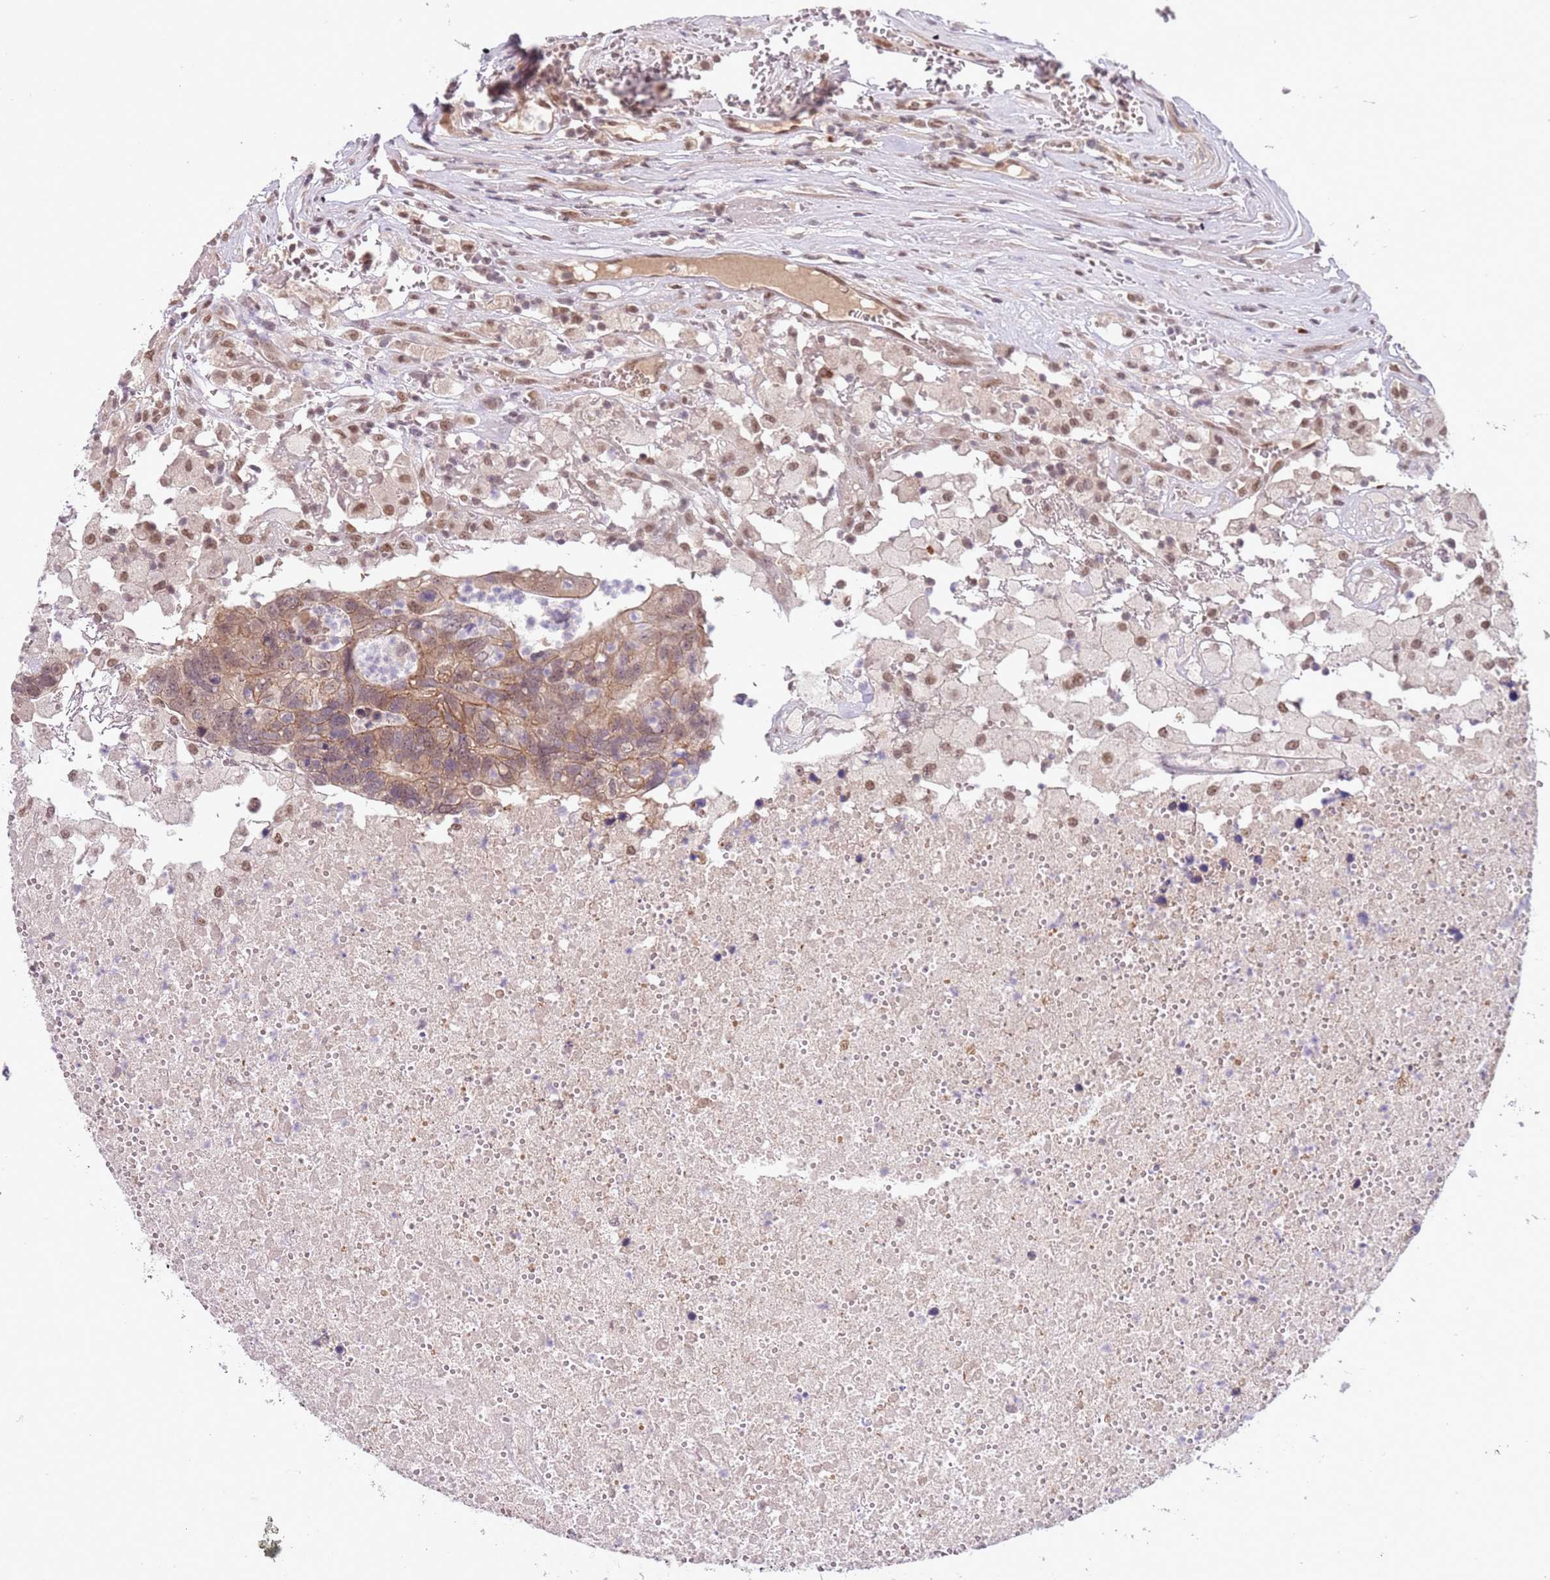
{"staining": {"intensity": "moderate", "quantity": ">75%", "location": "cytoplasmic/membranous"}, "tissue": "colorectal cancer", "cell_type": "Tumor cells", "image_type": "cancer", "snomed": [{"axis": "morphology", "description": "Adenocarcinoma, NOS"}, {"axis": "topography", "description": "Colon"}], "caption": "IHC image of colorectal cancer stained for a protein (brown), which demonstrates medium levels of moderate cytoplasmic/membranous staining in approximately >75% of tumor cells.", "gene": "TM2D1", "patient": {"sex": "female", "age": 48}}